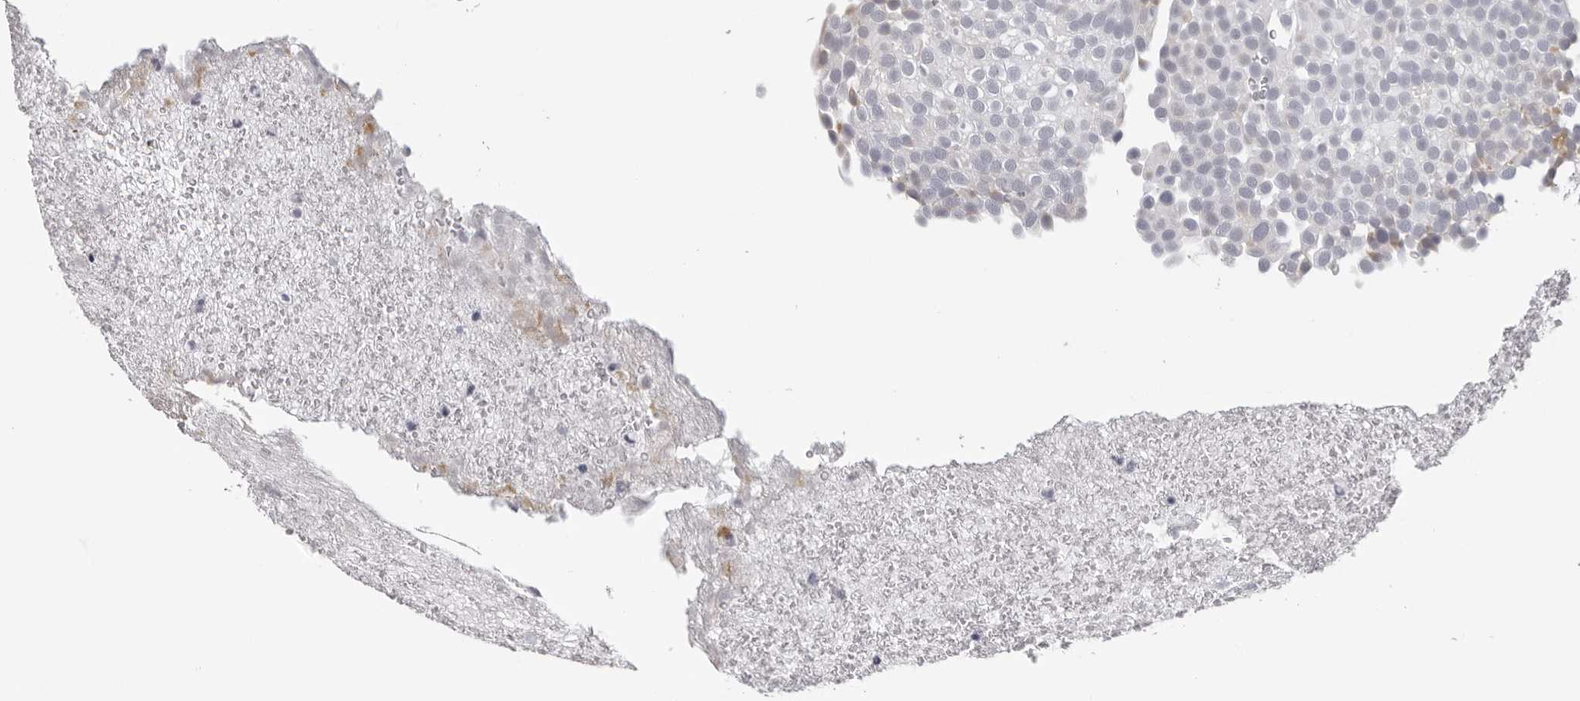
{"staining": {"intensity": "negative", "quantity": "none", "location": "none"}, "tissue": "urothelial cancer", "cell_type": "Tumor cells", "image_type": "cancer", "snomed": [{"axis": "morphology", "description": "Urothelial carcinoma, Low grade"}, {"axis": "topography", "description": "Urinary bladder"}], "caption": "A photomicrograph of urothelial carcinoma (low-grade) stained for a protein shows no brown staining in tumor cells.", "gene": "CPT2", "patient": {"sex": "male", "age": 78}}